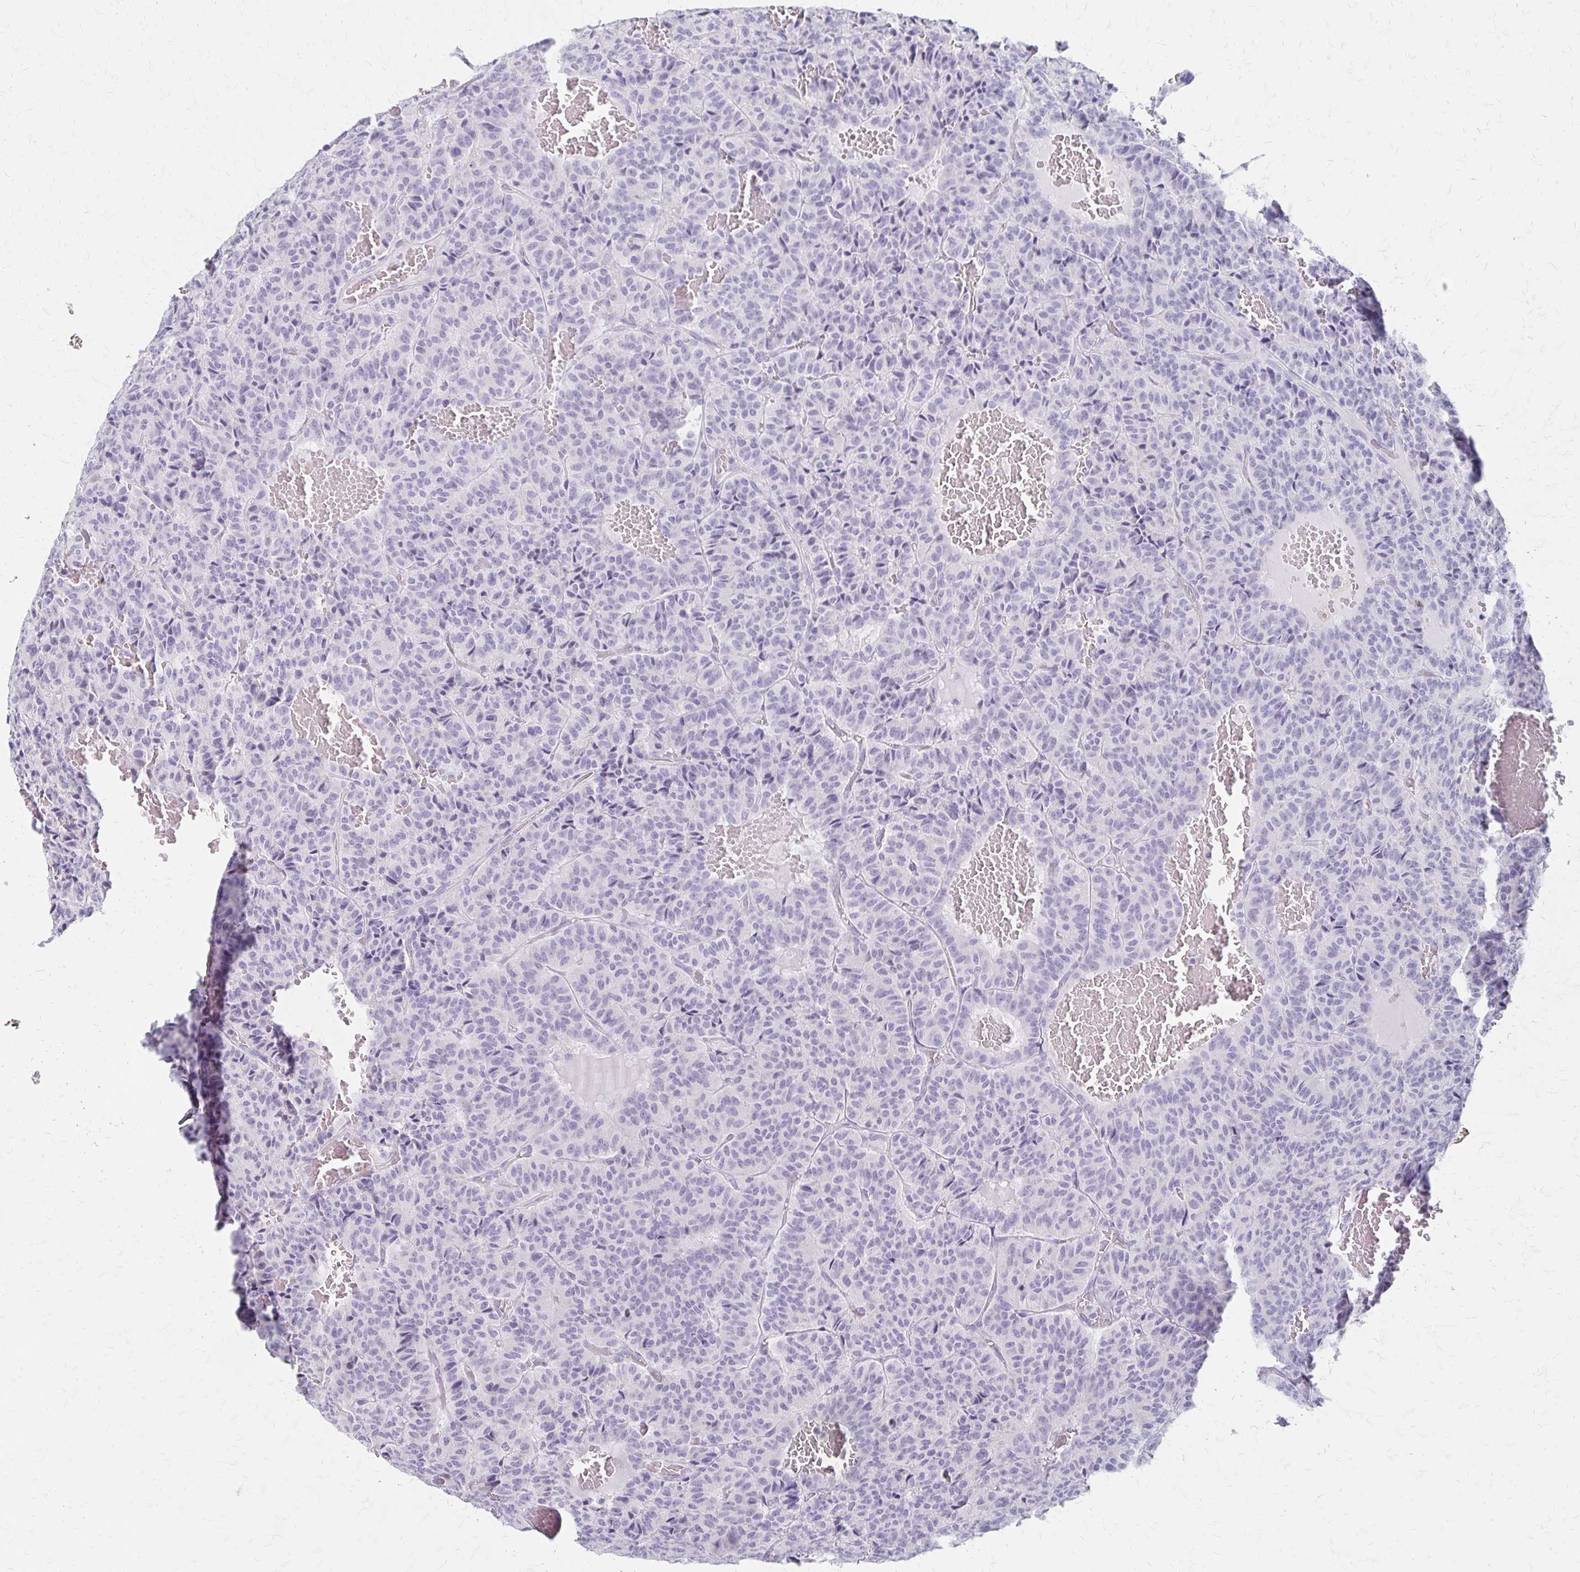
{"staining": {"intensity": "negative", "quantity": "none", "location": "none"}, "tissue": "carcinoid", "cell_type": "Tumor cells", "image_type": "cancer", "snomed": [{"axis": "morphology", "description": "Carcinoid, malignant, NOS"}, {"axis": "topography", "description": "Lung"}], "caption": "This is a micrograph of immunohistochemistry staining of carcinoid (malignant), which shows no positivity in tumor cells.", "gene": "IVL", "patient": {"sex": "male", "age": 70}}